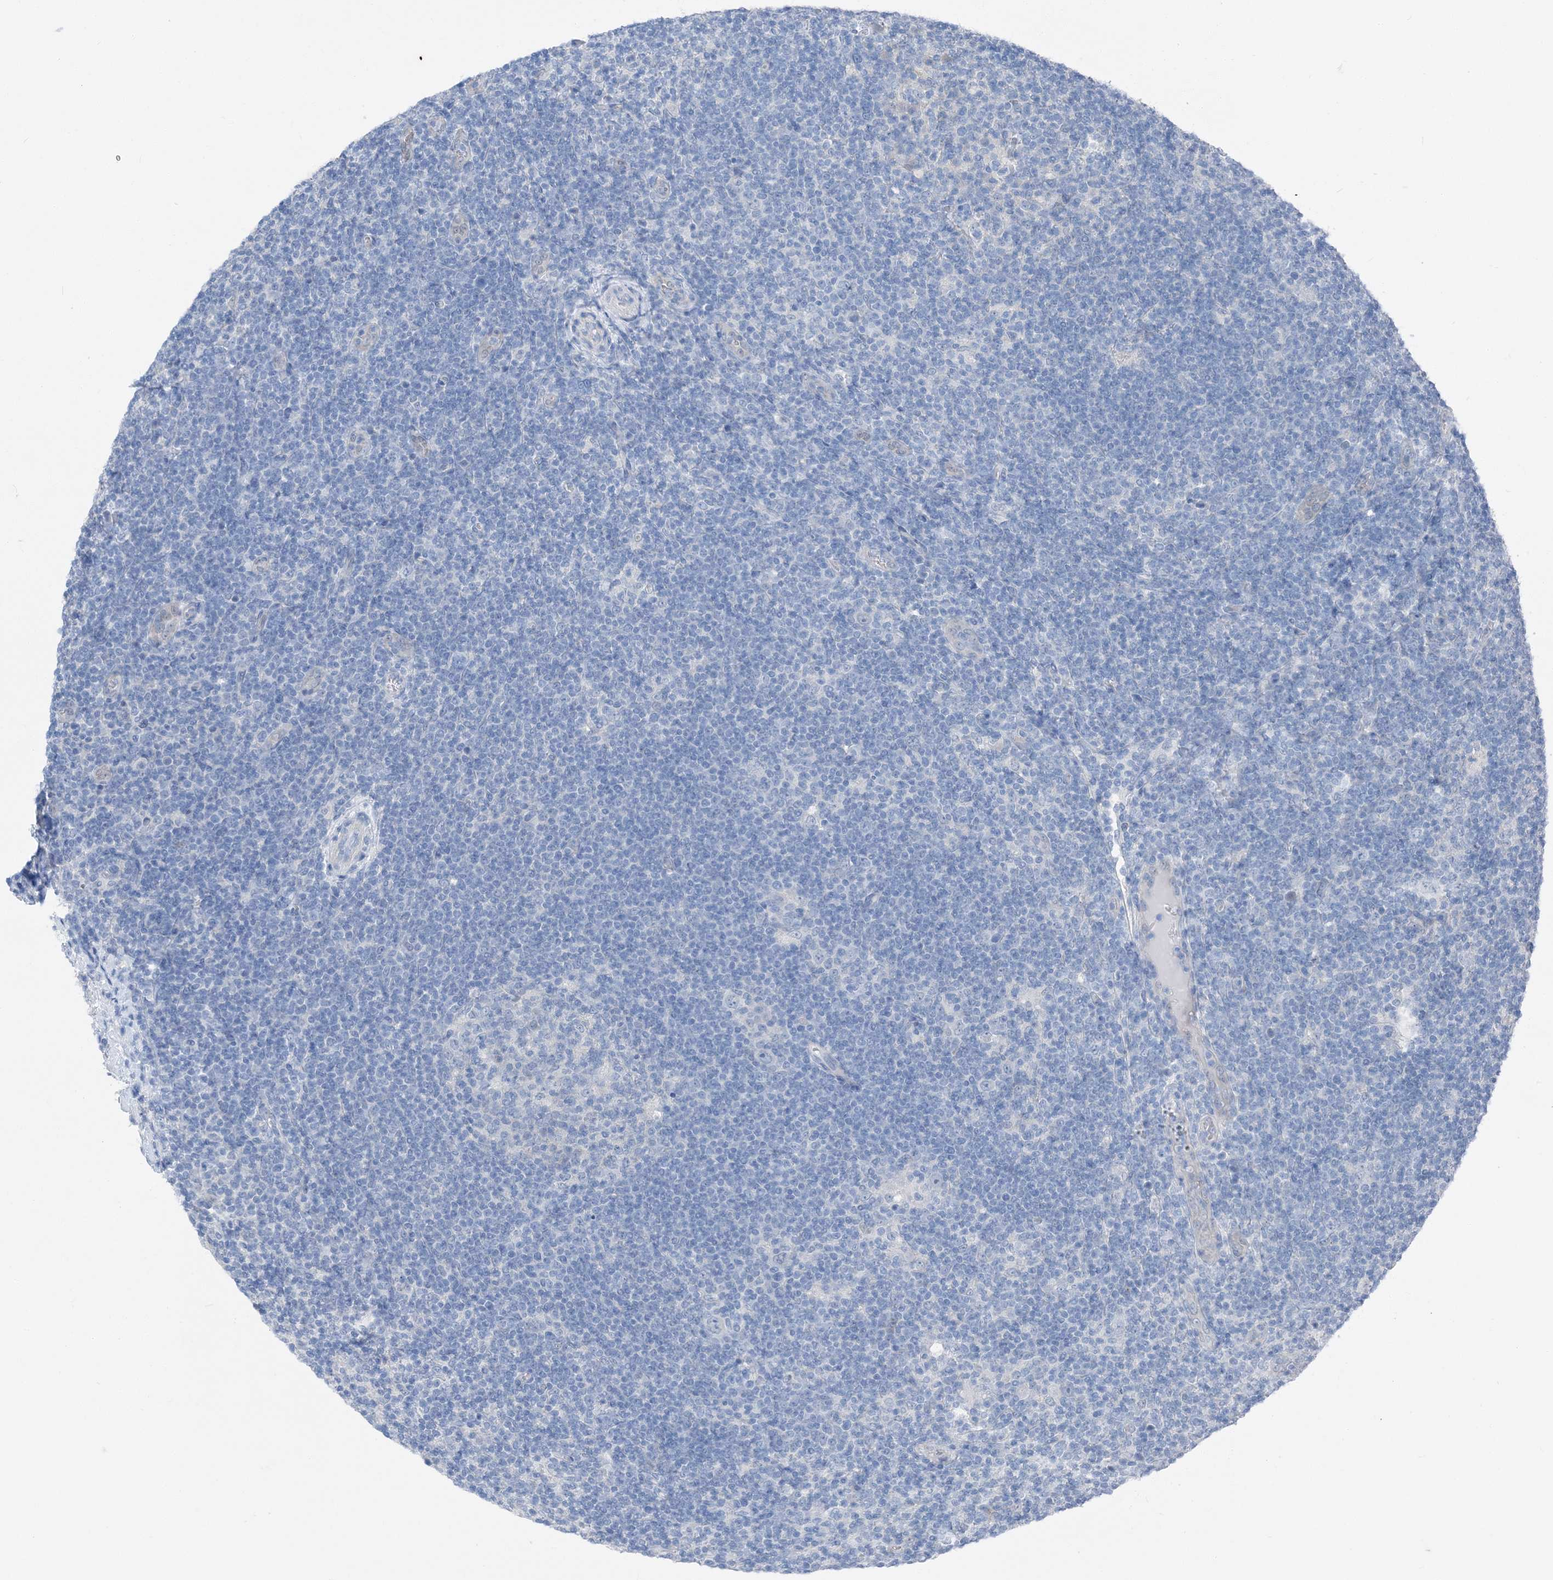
{"staining": {"intensity": "negative", "quantity": "none", "location": "none"}, "tissue": "lymphoma", "cell_type": "Tumor cells", "image_type": "cancer", "snomed": [{"axis": "morphology", "description": "Hodgkin's disease, NOS"}, {"axis": "topography", "description": "Lymph node"}], "caption": "DAB (3,3'-diaminobenzidine) immunohistochemical staining of human lymphoma demonstrates no significant staining in tumor cells.", "gene": "NCOA7", "patient": {"sex": "female", "age": 57}}